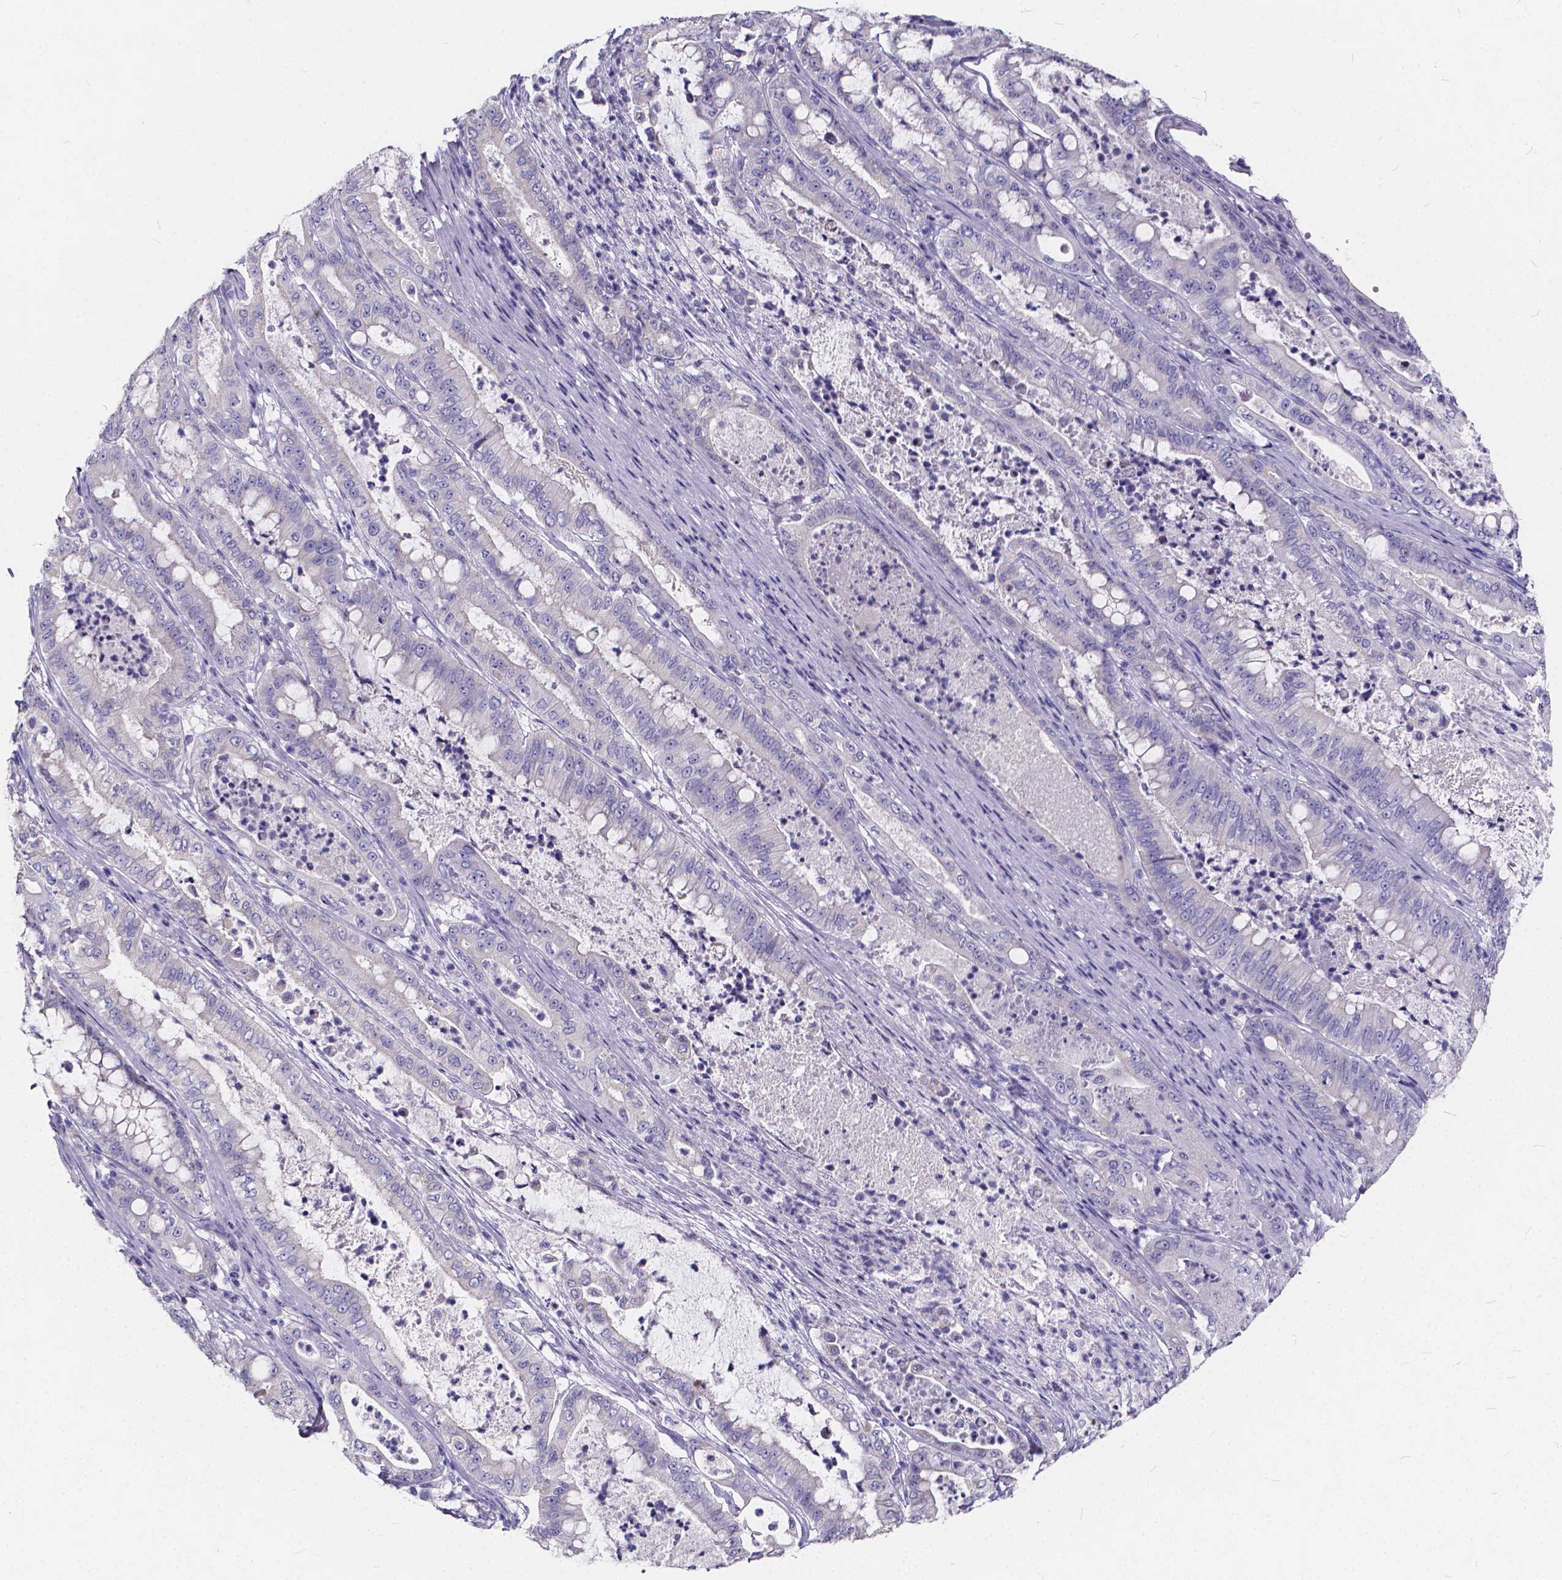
{"staining": {"intensity": "negative", "quantity": "none", "location": "none"}, "tissue": "pancreatic cancer", "cell_type": "Tumor cells", "image_type": "cancer", "snomed": [{"axis": "morphology", "description": "Adenocarcinoma, NOS"}, {"axis": "topography", "description": "Pancreas"}], "caption": "Immunohistochemistry (IHC) histopathology image of neoplastic tissue: pancreatic adenocarcinoma stained with DAB demonstrates no significant protein staining in tumor cells.", "gene": "SPEF2", "patient": {"sex": "male", "age": 71}}